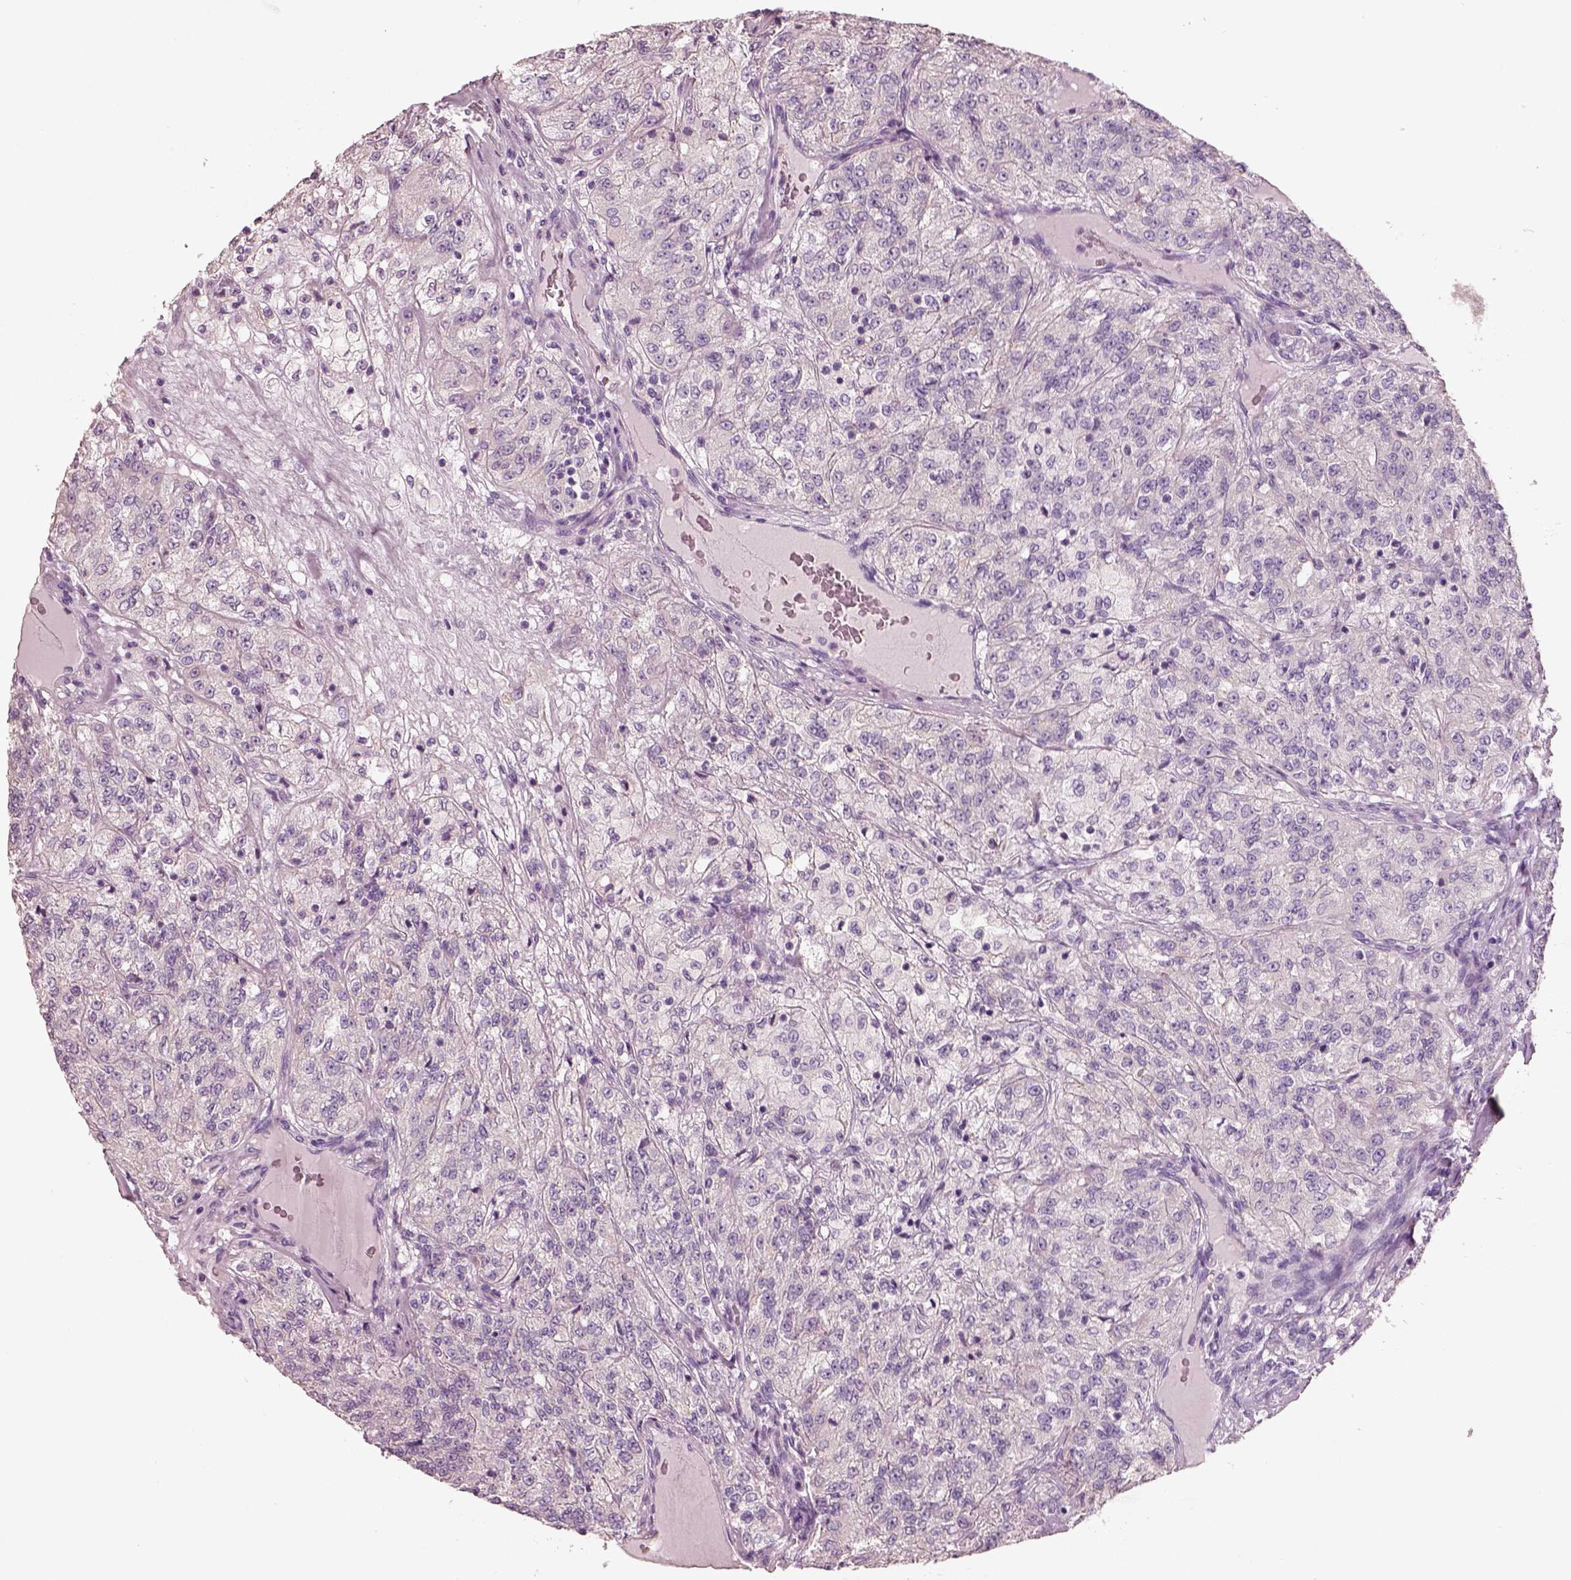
{"staining": {"intensity": "negative", "quantity": "none", "location": "none"}, "tissue": "renal cancer", "cell_type": "Tumor cells", "image_type": "cancer", "snomed": [{"axis": "morphology", "description": "Adenocarcinoma, NOS"}, {"axis": "topography", "description": "Kidney"}], "caption": "This is an IHC micrograph of renal adenocarcinoma. There is no staining in tumor cells.", "gene": "PNOC", "patient": {"sex": "female", "age": 63}}